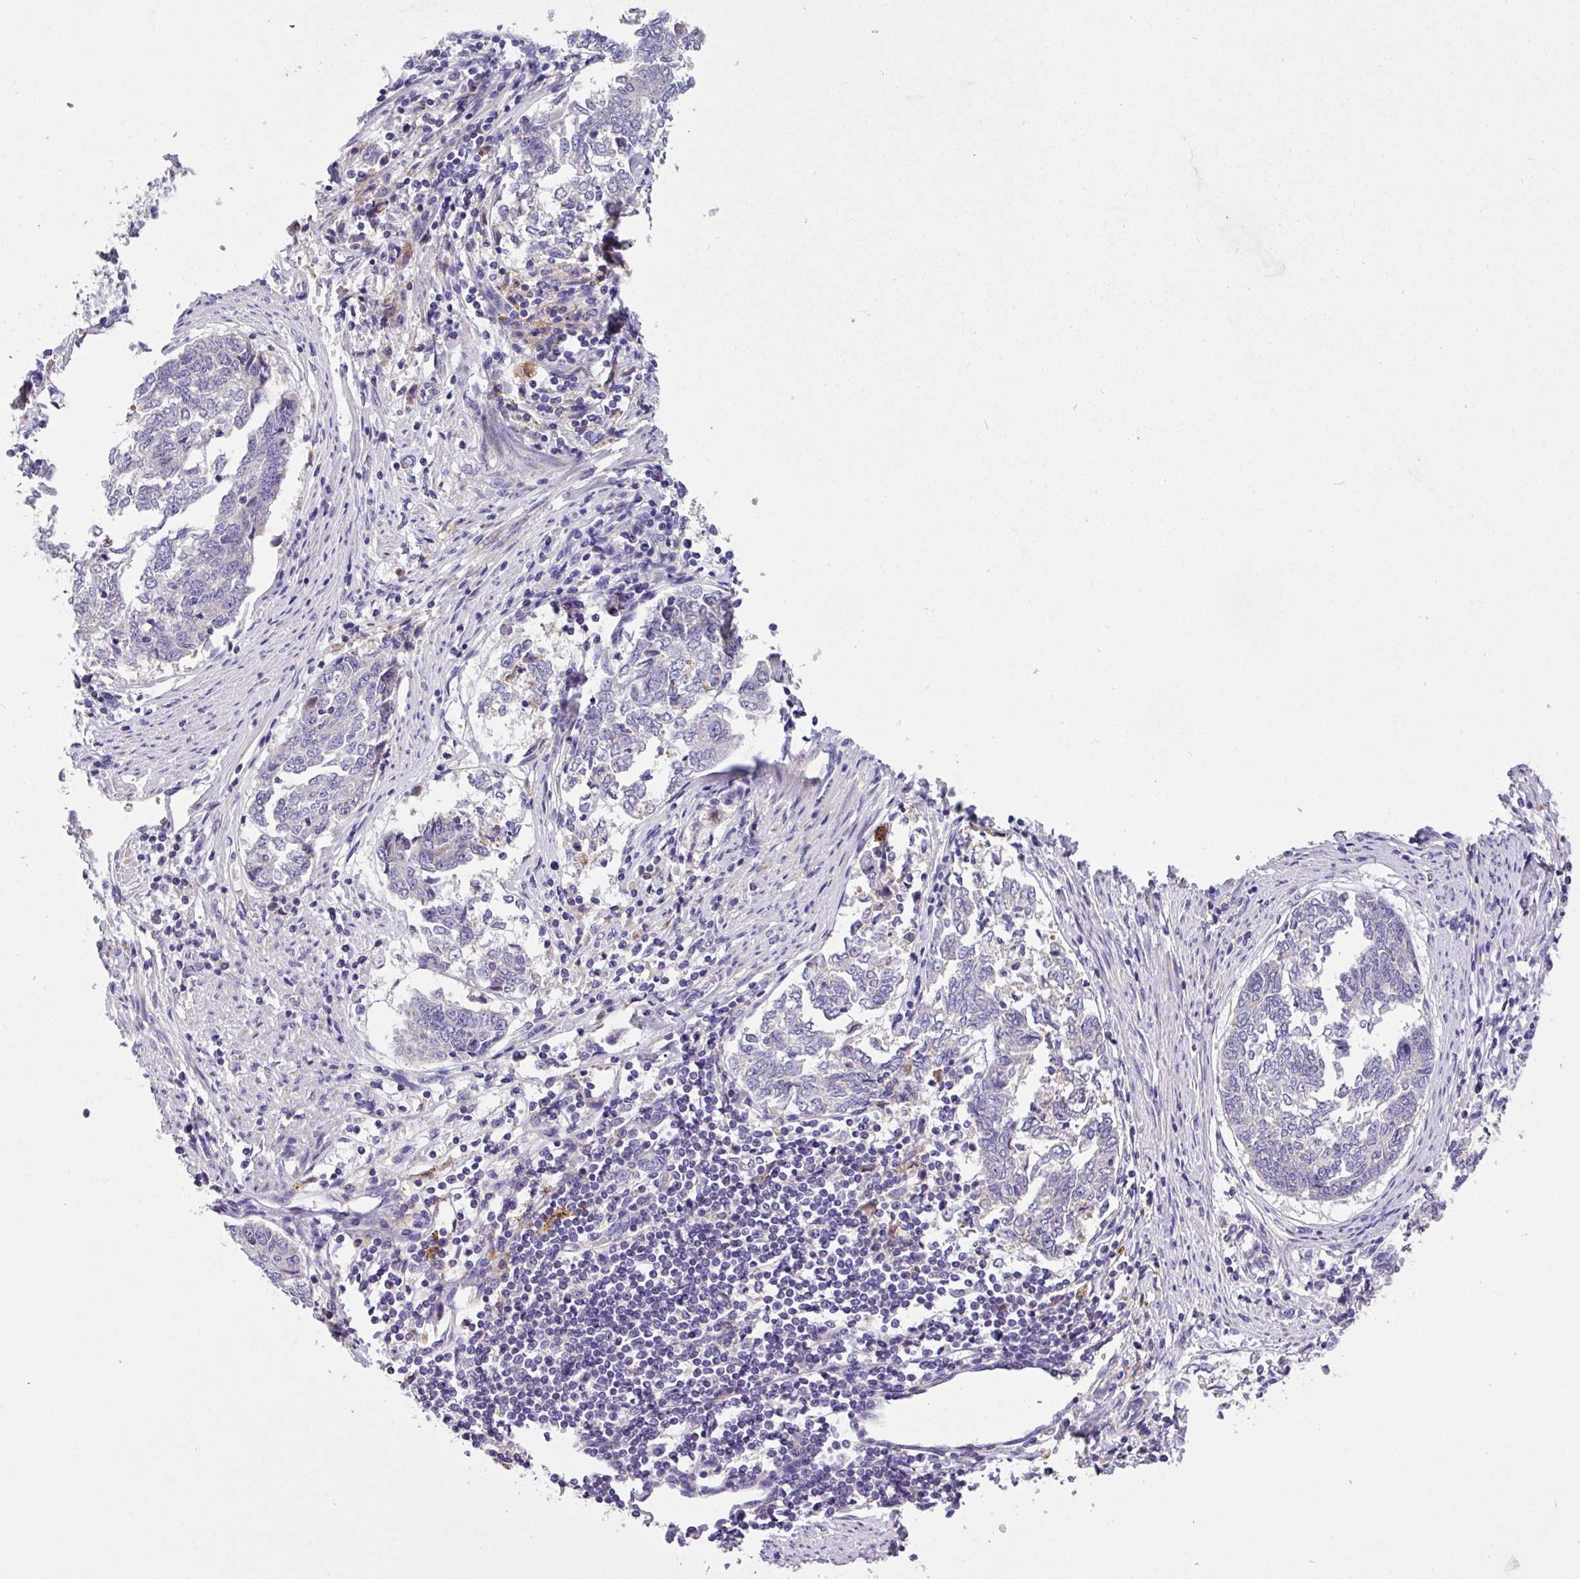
{"staining": {"intensity": "negative", "quantity": "none", "location": "none"}, "tissue": "endometrial cancer", "cell_type": "Tumor cells", "image_type": "cancer", "snomed": [{"axis": "morphology", "description": "Adenocarcinoma, NOS"}, {"axis": "topography", "description": "Endometrium"}], "caption": "There is no significant expression in tumor cells of adenocarcinoma (endometrial). (DAB immunohistochemistry, high magnification).", "gene": "ANXA2R", "patient": {"sex": "female", "age": 80}}